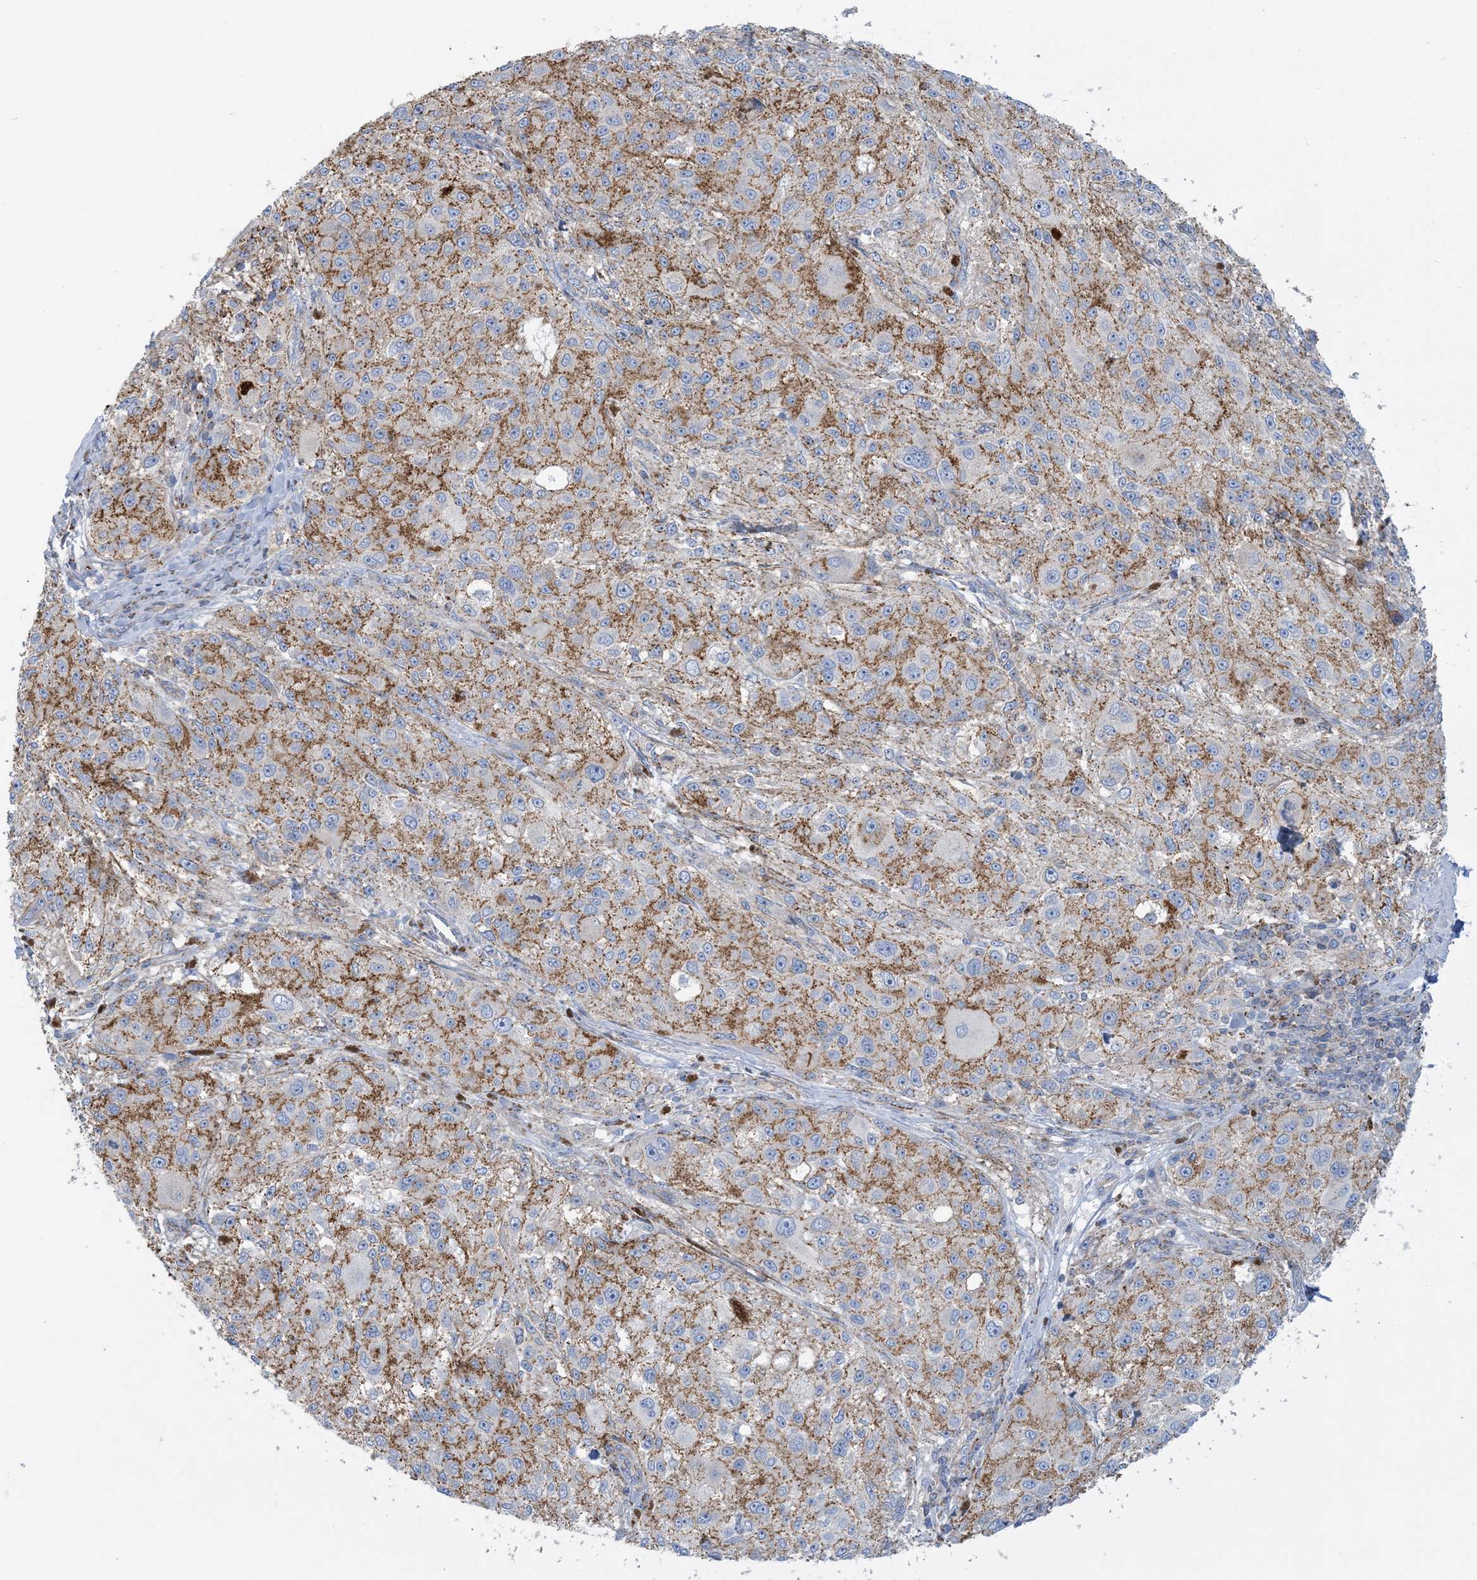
{"staining": {"intensity": "moderate", "quantity": "<25%", "location": "cytoplasmic/membranous"}, "tissue": "melanoma", "cell_type": "Tumor cells", "image_type": "cancer", "snomed": [{"axis": "morphology", "description": "Necrosis, NOS"}, {"axis": "morphology", "description": "Malignant melanoma, NOS"}, {"axis": "topography", "description": "Skin"}], "caption": "Melanoma stained for a protein (brown) demonstrates moderate cytoplasmic/membranous positive expression in approximately <25% of tumor cells.", "gene": "CALHM5", "patient": {"sex": "female", "age": 87}}